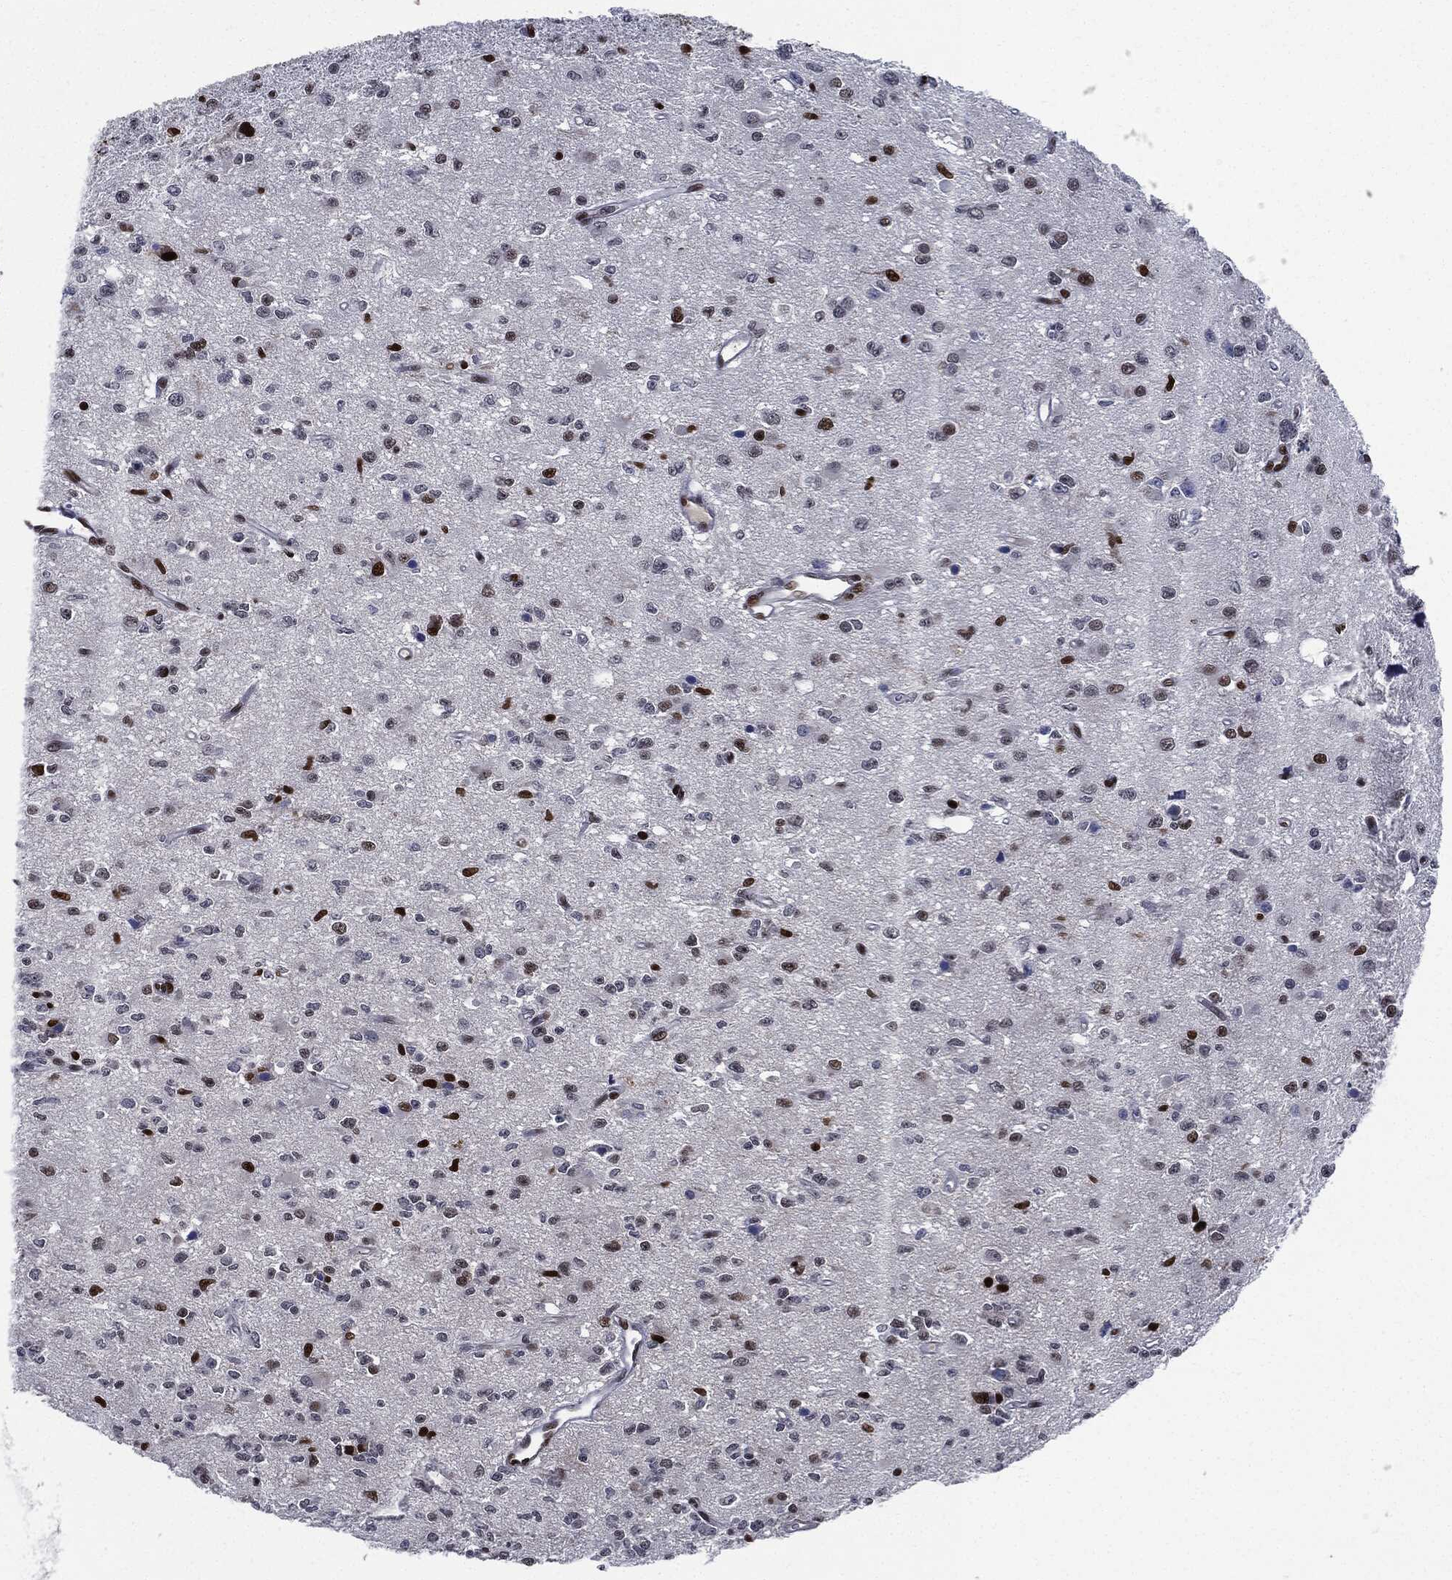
{"staining": {"intensity": "strong", "quantity": "<25%", "location": "nuclear"}, "tissue": "glioma", "cell_type": "Tumor cells", "image_type": "cancer", "snomed": [{"axis": "morphology", "description": "Glioma, malignant, Low grade"}, {"axis": "topography", "description": "Brain"}], "caption": "High-power microscopy captured an immunohistochemistry image of glioma, revealing strong nuclear positivity in approximately <25% of tumor cells. (IHC, brightfield microscopy, high magnification).", "gene": "PCNA", "patient": {"sex": "female", "age": 45}}